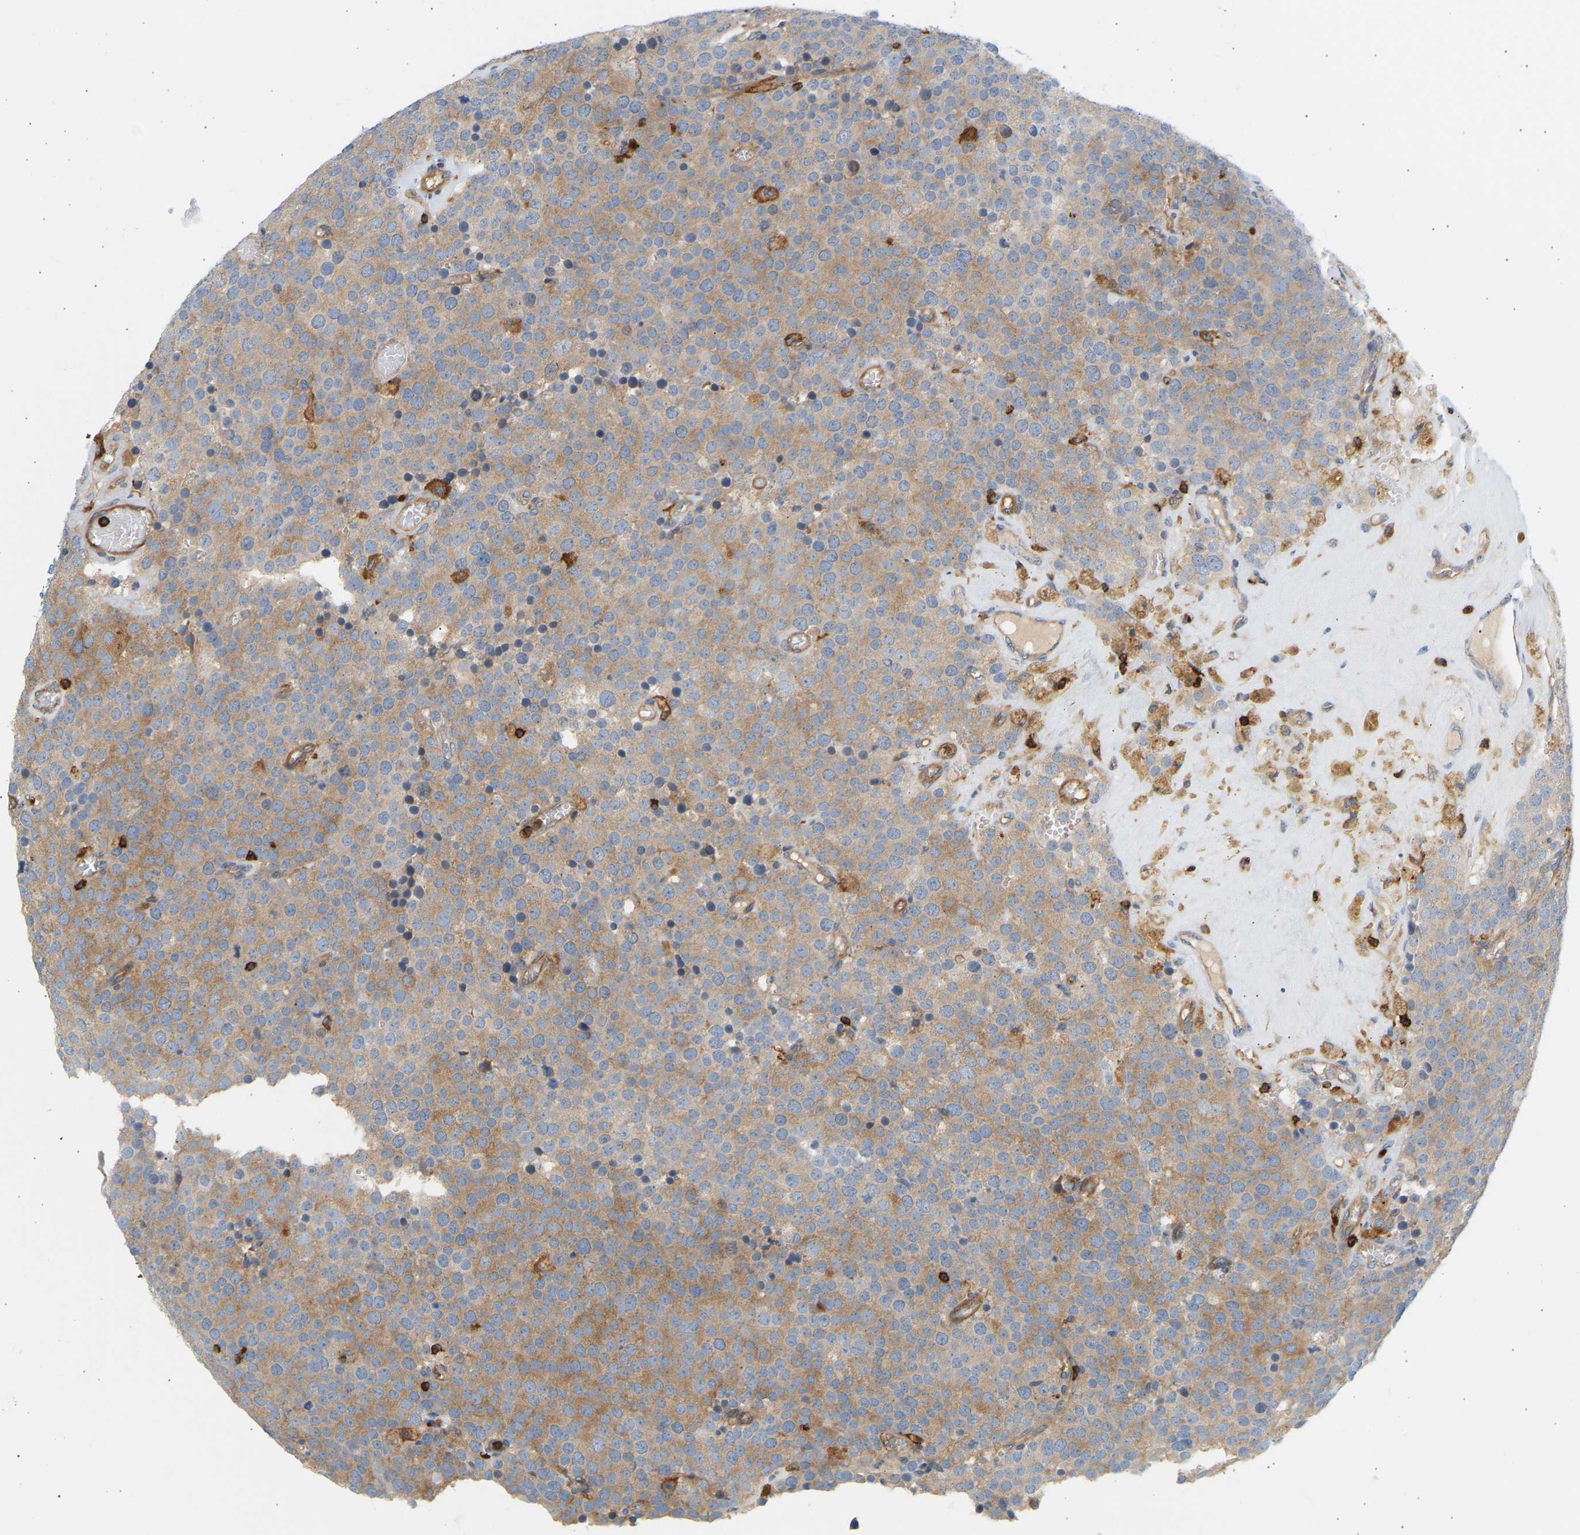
{"staining": {"intensity": "moderate", "quantity": "25%-75%", "location": "cytoplasmic/membranous"}, "tissue": "testis cancer", "cell_type": "Tumor cells", "image_type": "cancer", "snomed": [{"axis": "morphology", "description": "Normal tissue, NOS"}, {"axis": "morphology", "description": "Seminoma, NOS"}, {"axis": "topography", "description": "Testis"}], "caption": "Moderate cytoplasmic/membranous expression is appreciated in approximately 25%-75% of tumor cells in seminoma (testis).", "gene": "FNBP1", "patient": {"sex": "male", "age": 71}}